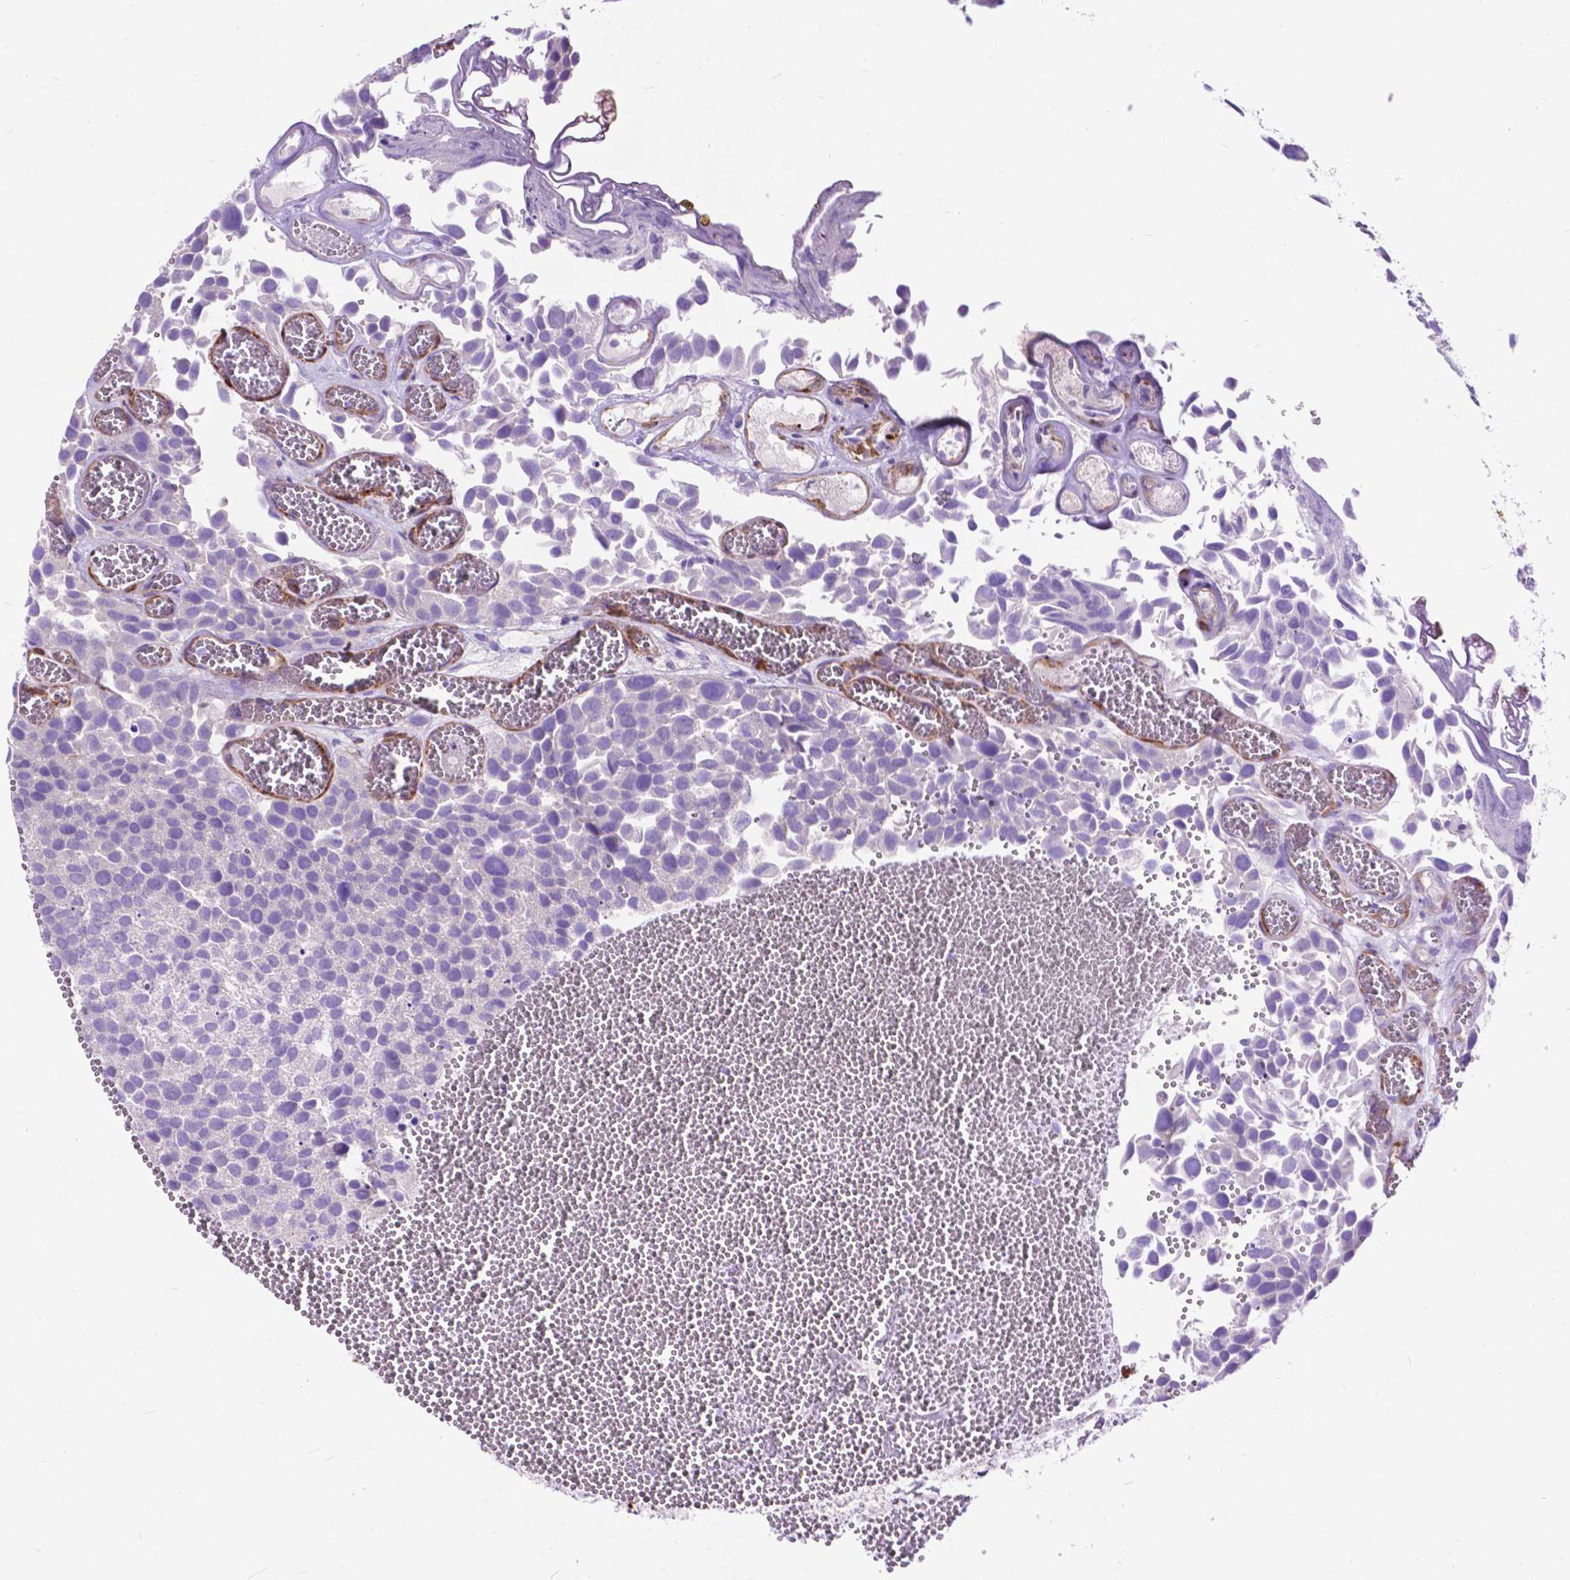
{"staining": {"intensity": "negative", "quantity": "none", "location": "none"}, "tissue": "urothelial cancer", "cell_type": "Tumor cells", "image_type": "cancer", "snomed": [{"axis": "morphology", "description": "Urothelial carcinoma, Low grade"}, {"axis": "topography", "description": "Urinary bladder"}], "caption": "DAB immunohistochemical staining of low-grade urothelial carcinoma shows no significant positivity in tumor cells.", "gene": "PCDHA12", "patient": {"sex": "female", "age": 69}}